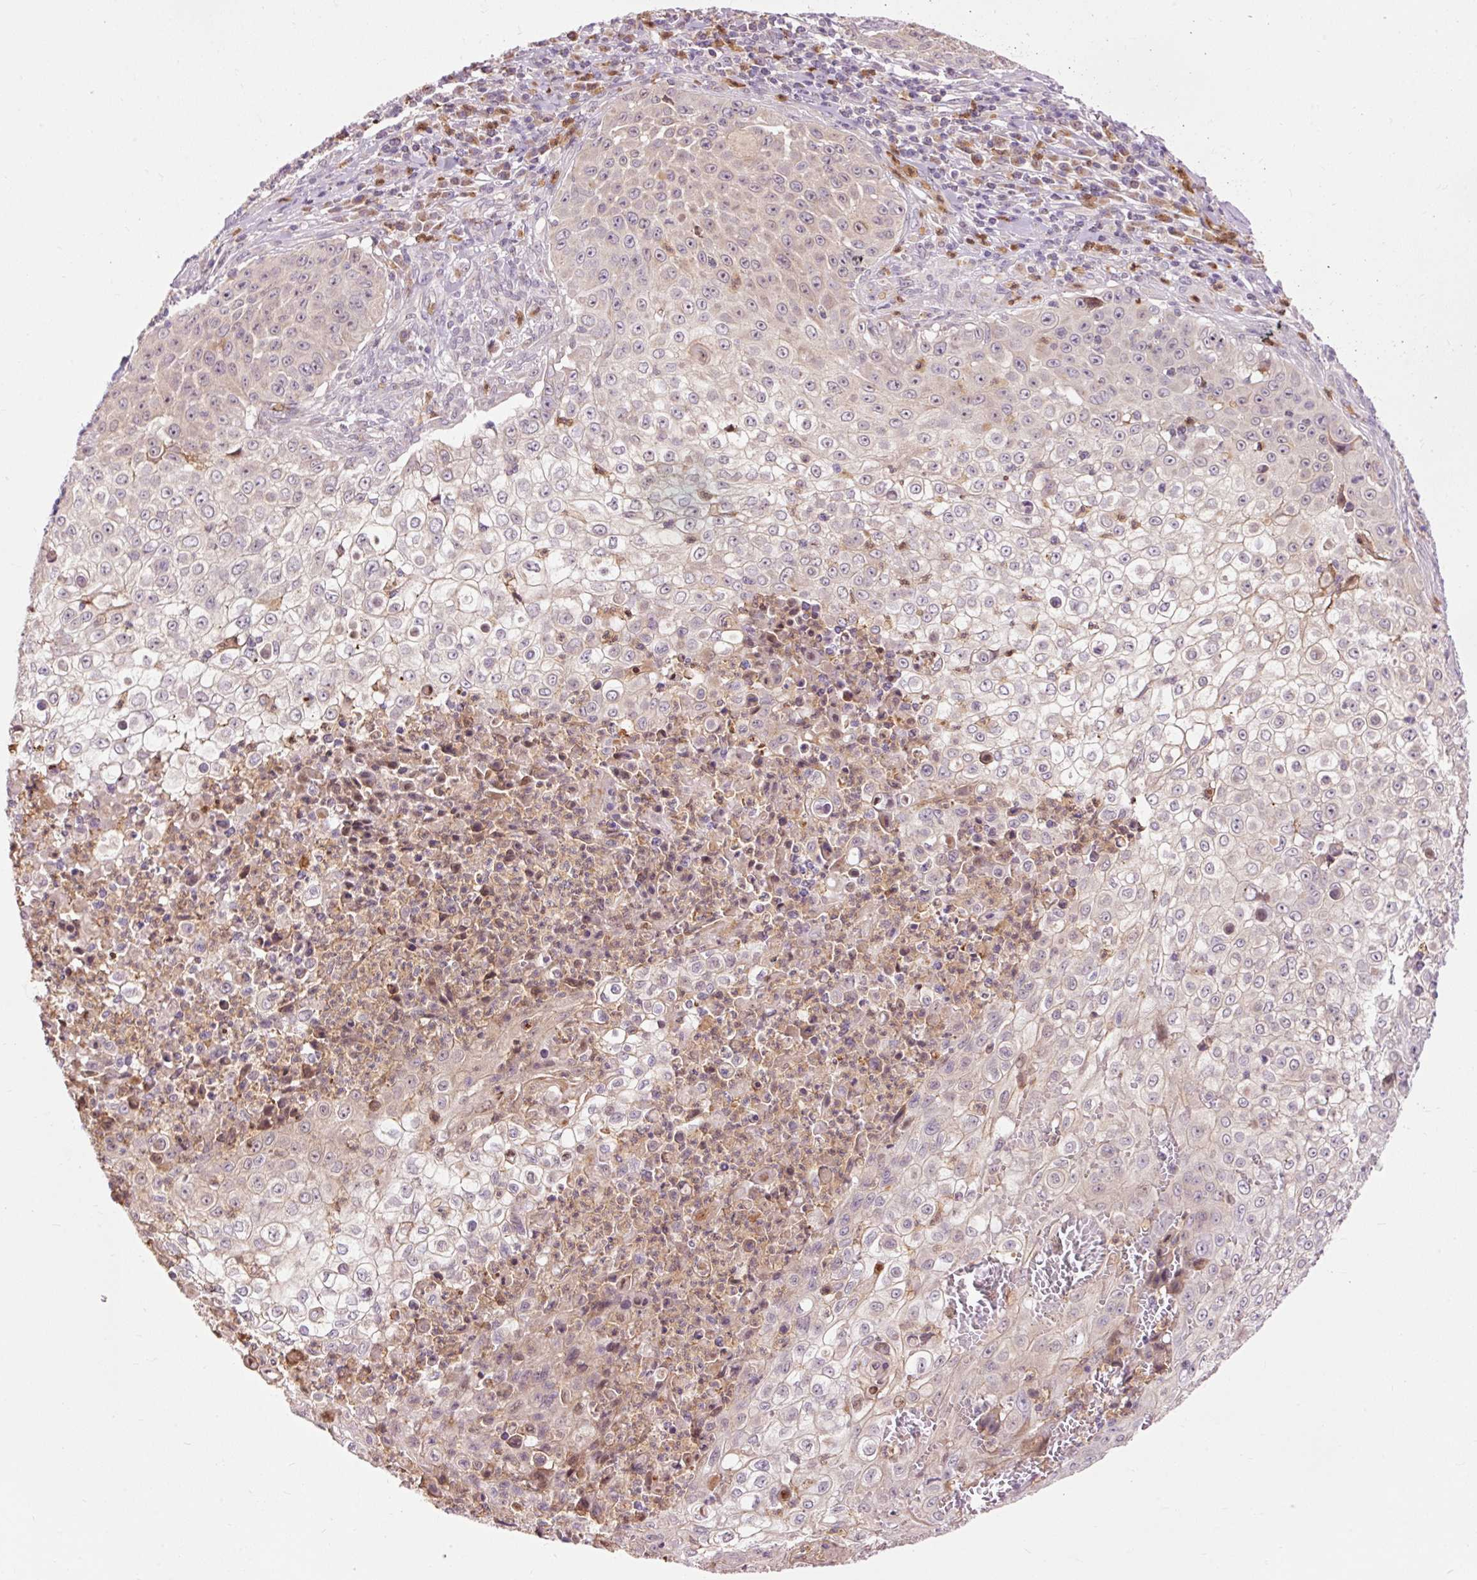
{"staining": {"intensity": "negative", "quantity": "none", "location": "none"}, "tissue": "skin cancer", "cell_type": "Tumor cells", "image_type": "cancer", "snomed": [{"axis": "morphology", "description": "Squamous cell carcinoma, NOS"}, {"axis": "topography", "description": "Skin"}], "caption": "A histopathology image of human squamous cell carcinoma (skin) is negative for staining in tumor cells.", "gene": "PRDX5", "patient": {"sex": "male", "age": 24}}